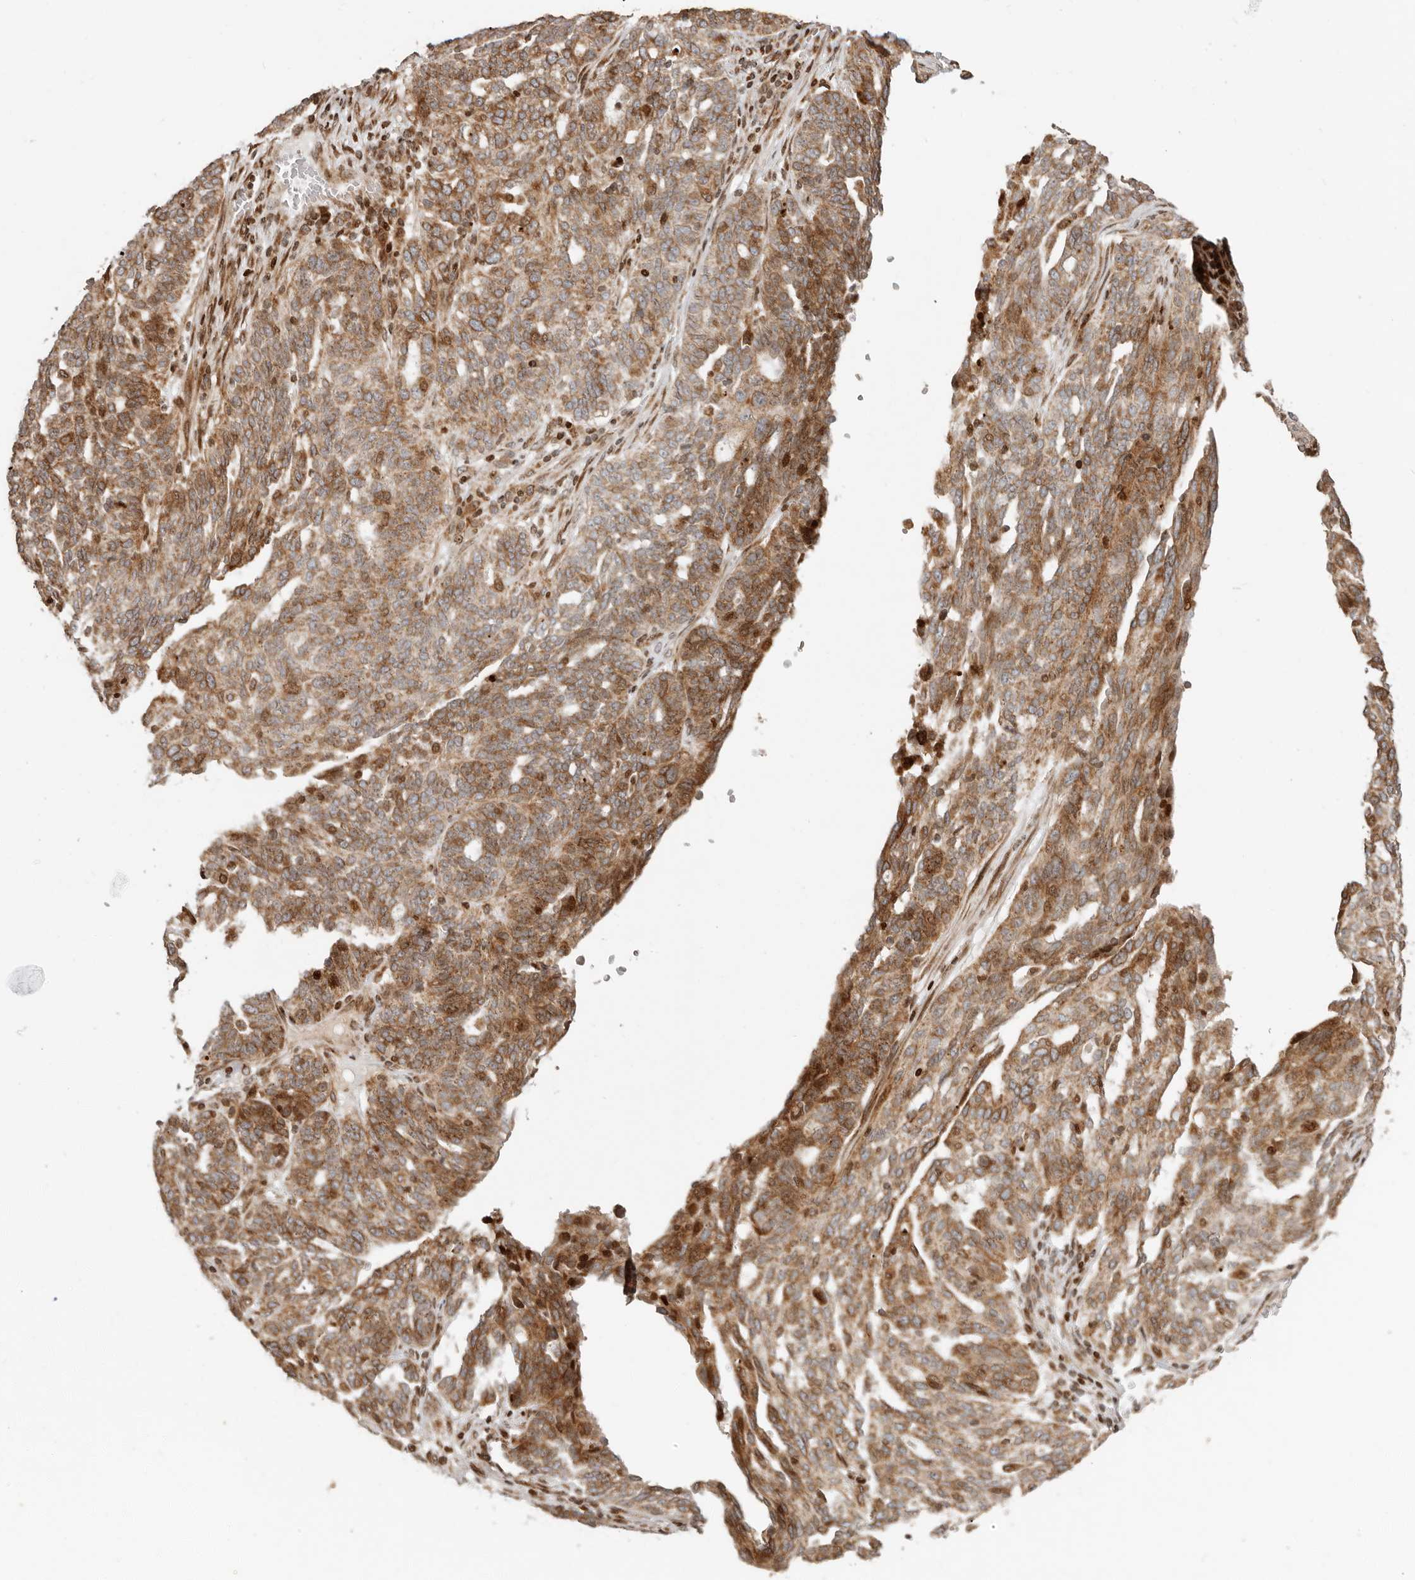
{"staining": {"intensity": "moderate", "quantity": ">75%", "location": "cytoplasmic/membranous,nuclear"}, "tissue": "ovarian cancer", "cell_type": "Tumor cells", "image_type": "cancer", "snomed": [{"axis": "morphology", "description": "Cystadenocarcinoma, serous, NOS"}, {"axis": "topography", "description": "Ovary"}], "caption": "Ovarian serous cystadenocarcinoma was stained to show a protein in brown. There is medium levels of moderate cytoplasmic/membranous and nuclear expression in approximately >75% of tumor cells.", "gene": "TRIM4", "patient": {"sex": "female", "age": 59}}